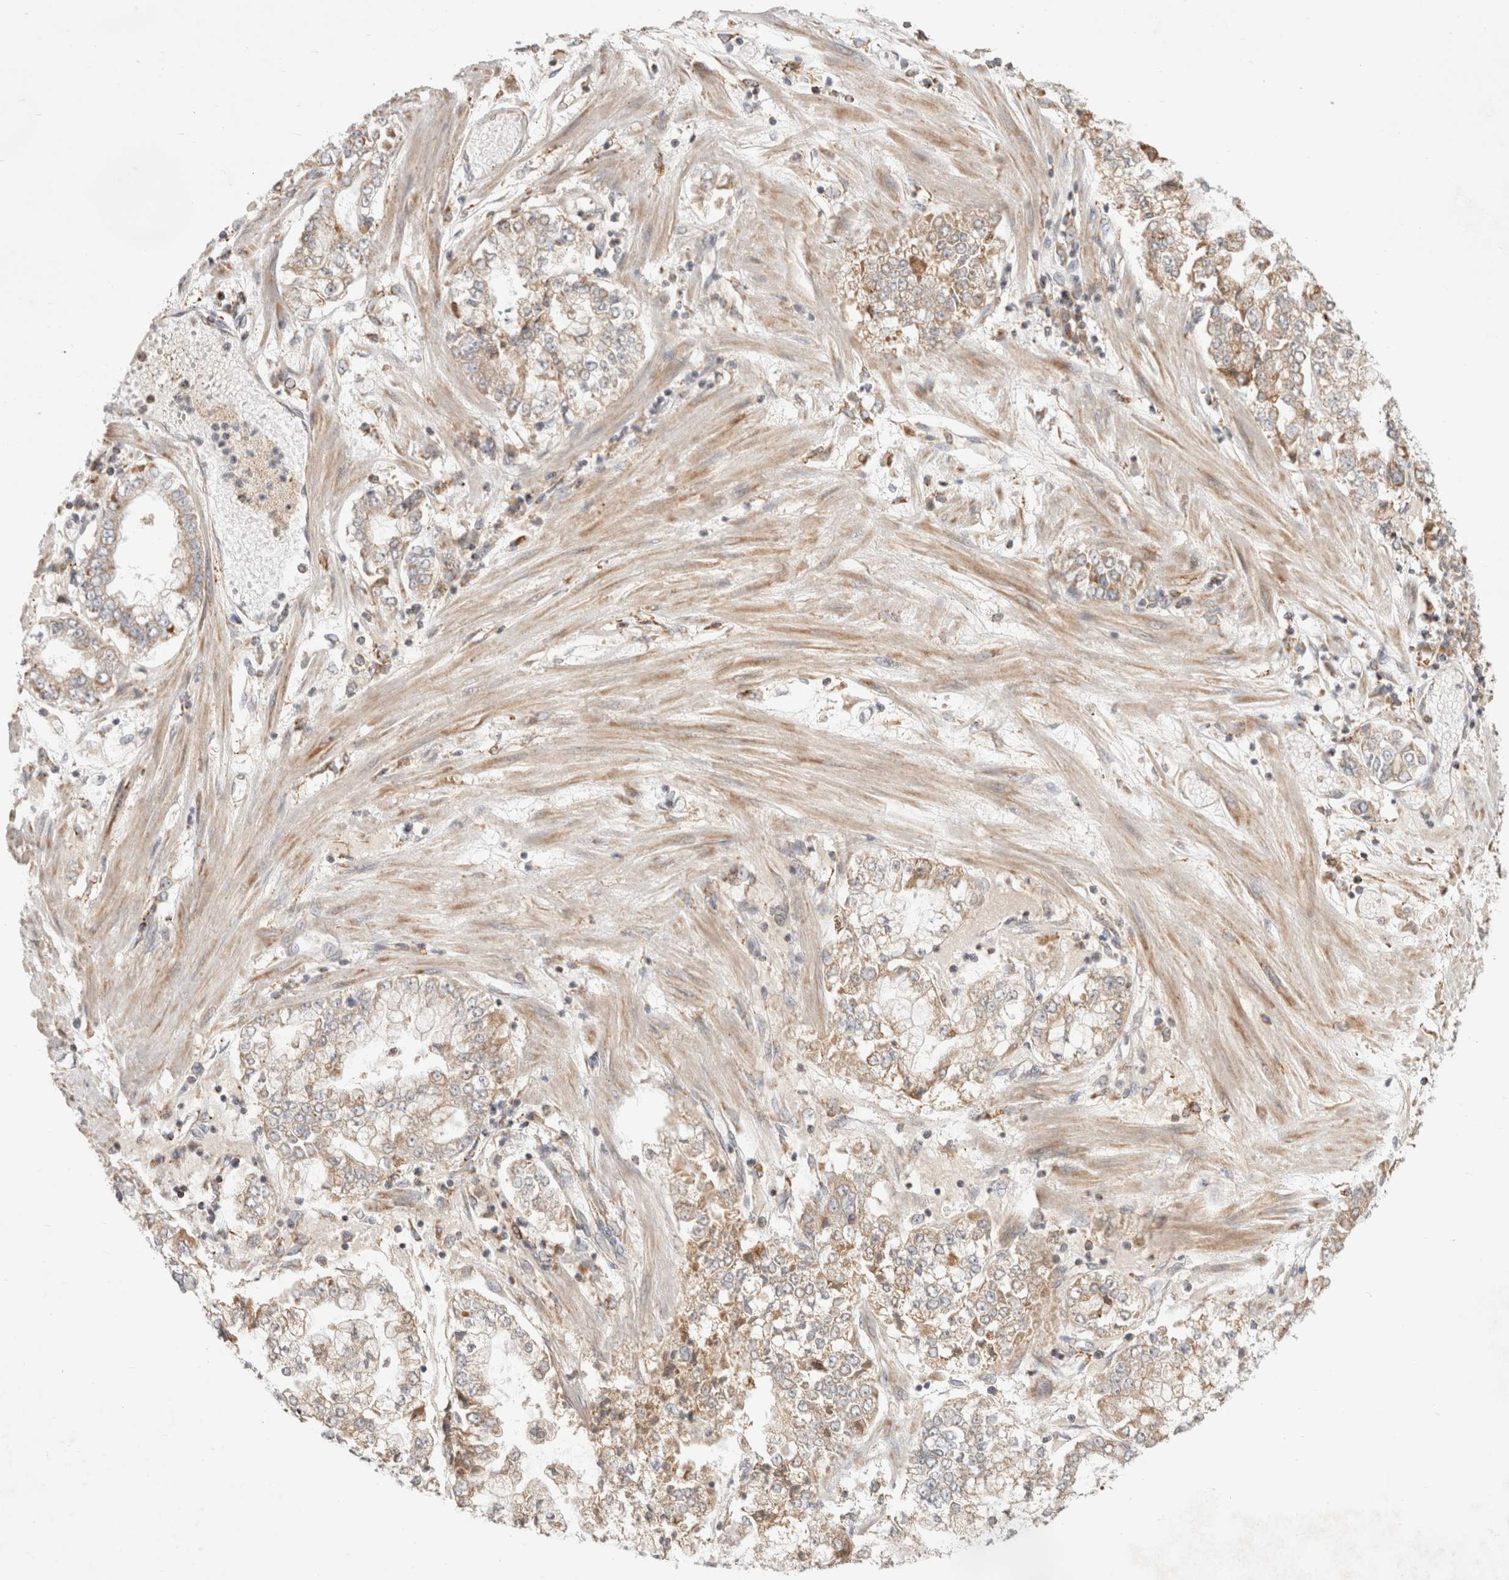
{"staining": {"intensity": "weak", "quantity": ">75%", "location": "cytoplasmic/membranous"}, "tissue": "stomach cancer", "cell_type": "Tumor cells", "image_type": "cancer", "snomed": [{"axis": "morphology", "description": "Adenocarcinoma, NOS"}, {"axis": "topography", "description": "Stomach"}], "caption": "Immunohistochemical staining of stomach cancer reveals low levels of weak cytoplasmic/membranous staining in about >75% of tumor cells.", "gene": "HROB", "patient": {"sex": "male", "age": 76}}